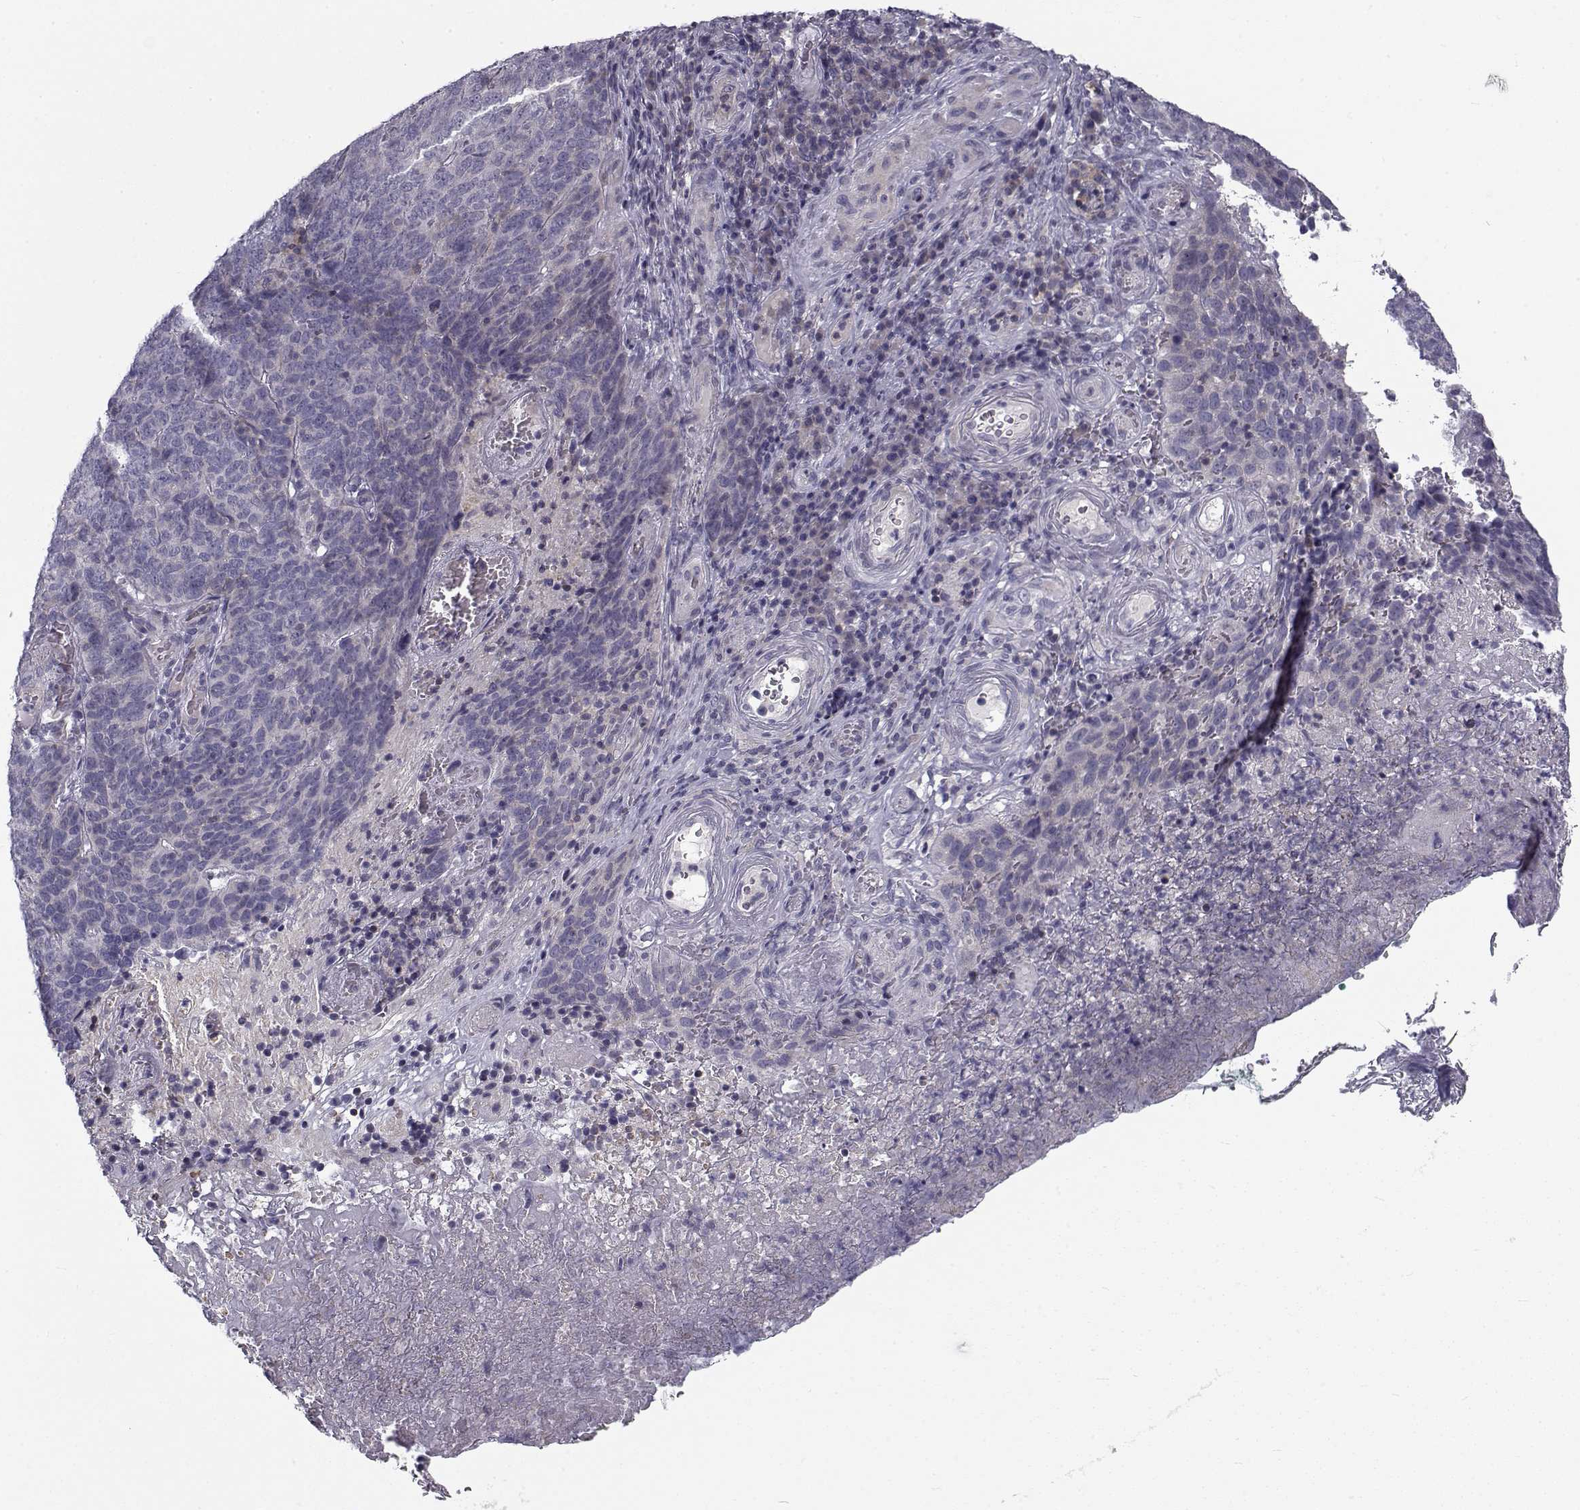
{"staining": {"intensity": "negative", "quantity": "none", "location": "none"}, "tissue": "skin cancer", "cell_type": "Tumor cells", "image_type": "cancer", "snomed": [{"axis": "morphology", "description": "Squamous cell carcinoma, NOS"}, {"axis": "topography", "description": "Skin"}, {"axis": "topography", "description": "Anal"}], "caption": "Immunohistochemical staining of skin cancer (squamous cell carcinoma) demonstrates no significant positivity in tumor cells.", "gene": "LRRC27", "patient": {"sex": "female", "age": 51}}